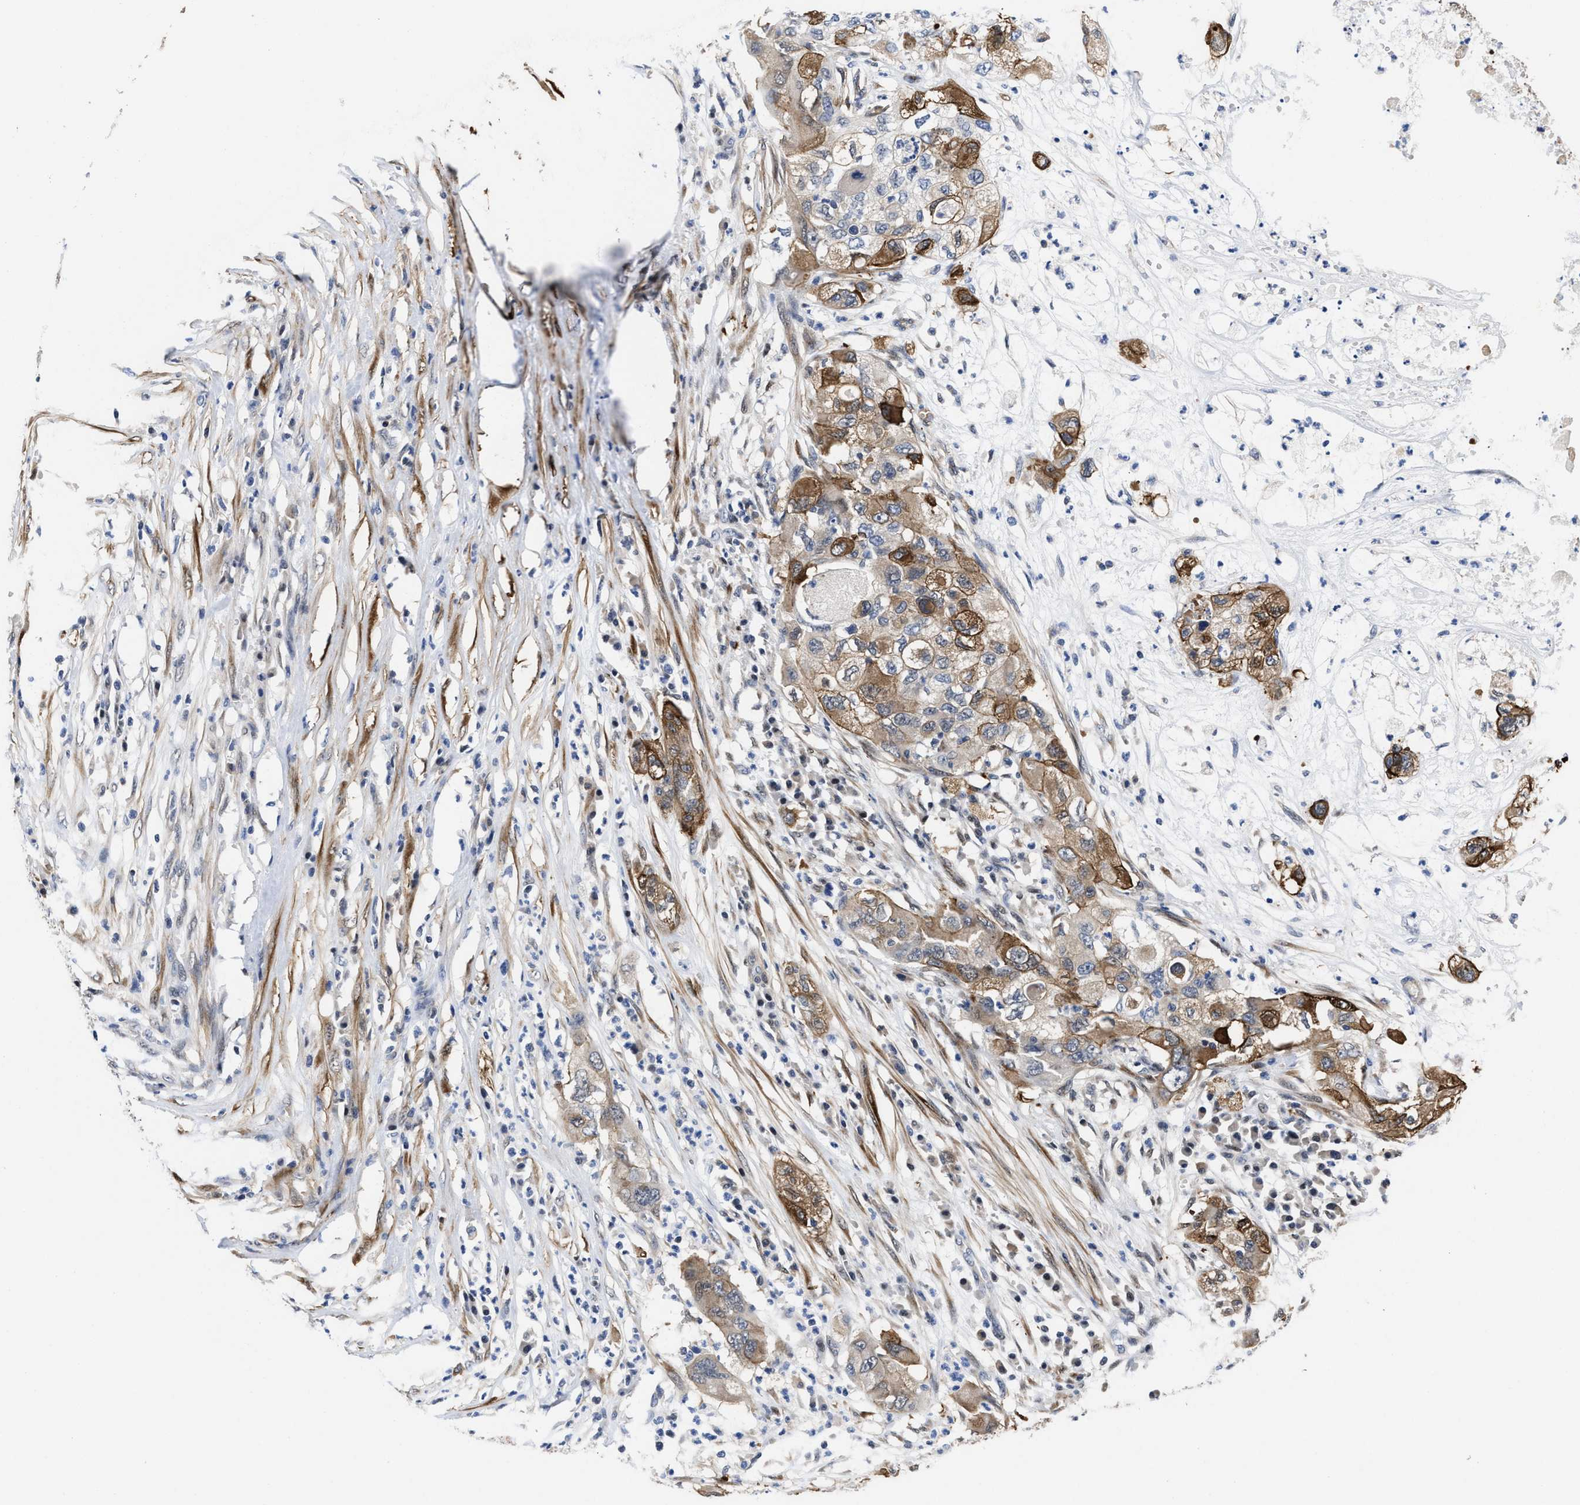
{"staining": {"intensity": "moderate", "quantity": ">75%", "location": "cytoplasmic/membranous"}, "tissue": "pancreatic cancer", "cell_type": "Tumor cells", "image_type": "cancer", "snomed": [{"axis": "morphology", "description": "Adenocarcinoma, NOS"}, {"axis": "topography", "description": "Pancreas"}], "caption": "This is a photomicrograph of immunohistochemistry (IHC) staining of pancreatic adenocarcinoma, which shows moderate staining in the cytoplasmic/membranous of tumor cells.", "gene": "KIF12", "patient": {"sex": "female", "age": 78}}